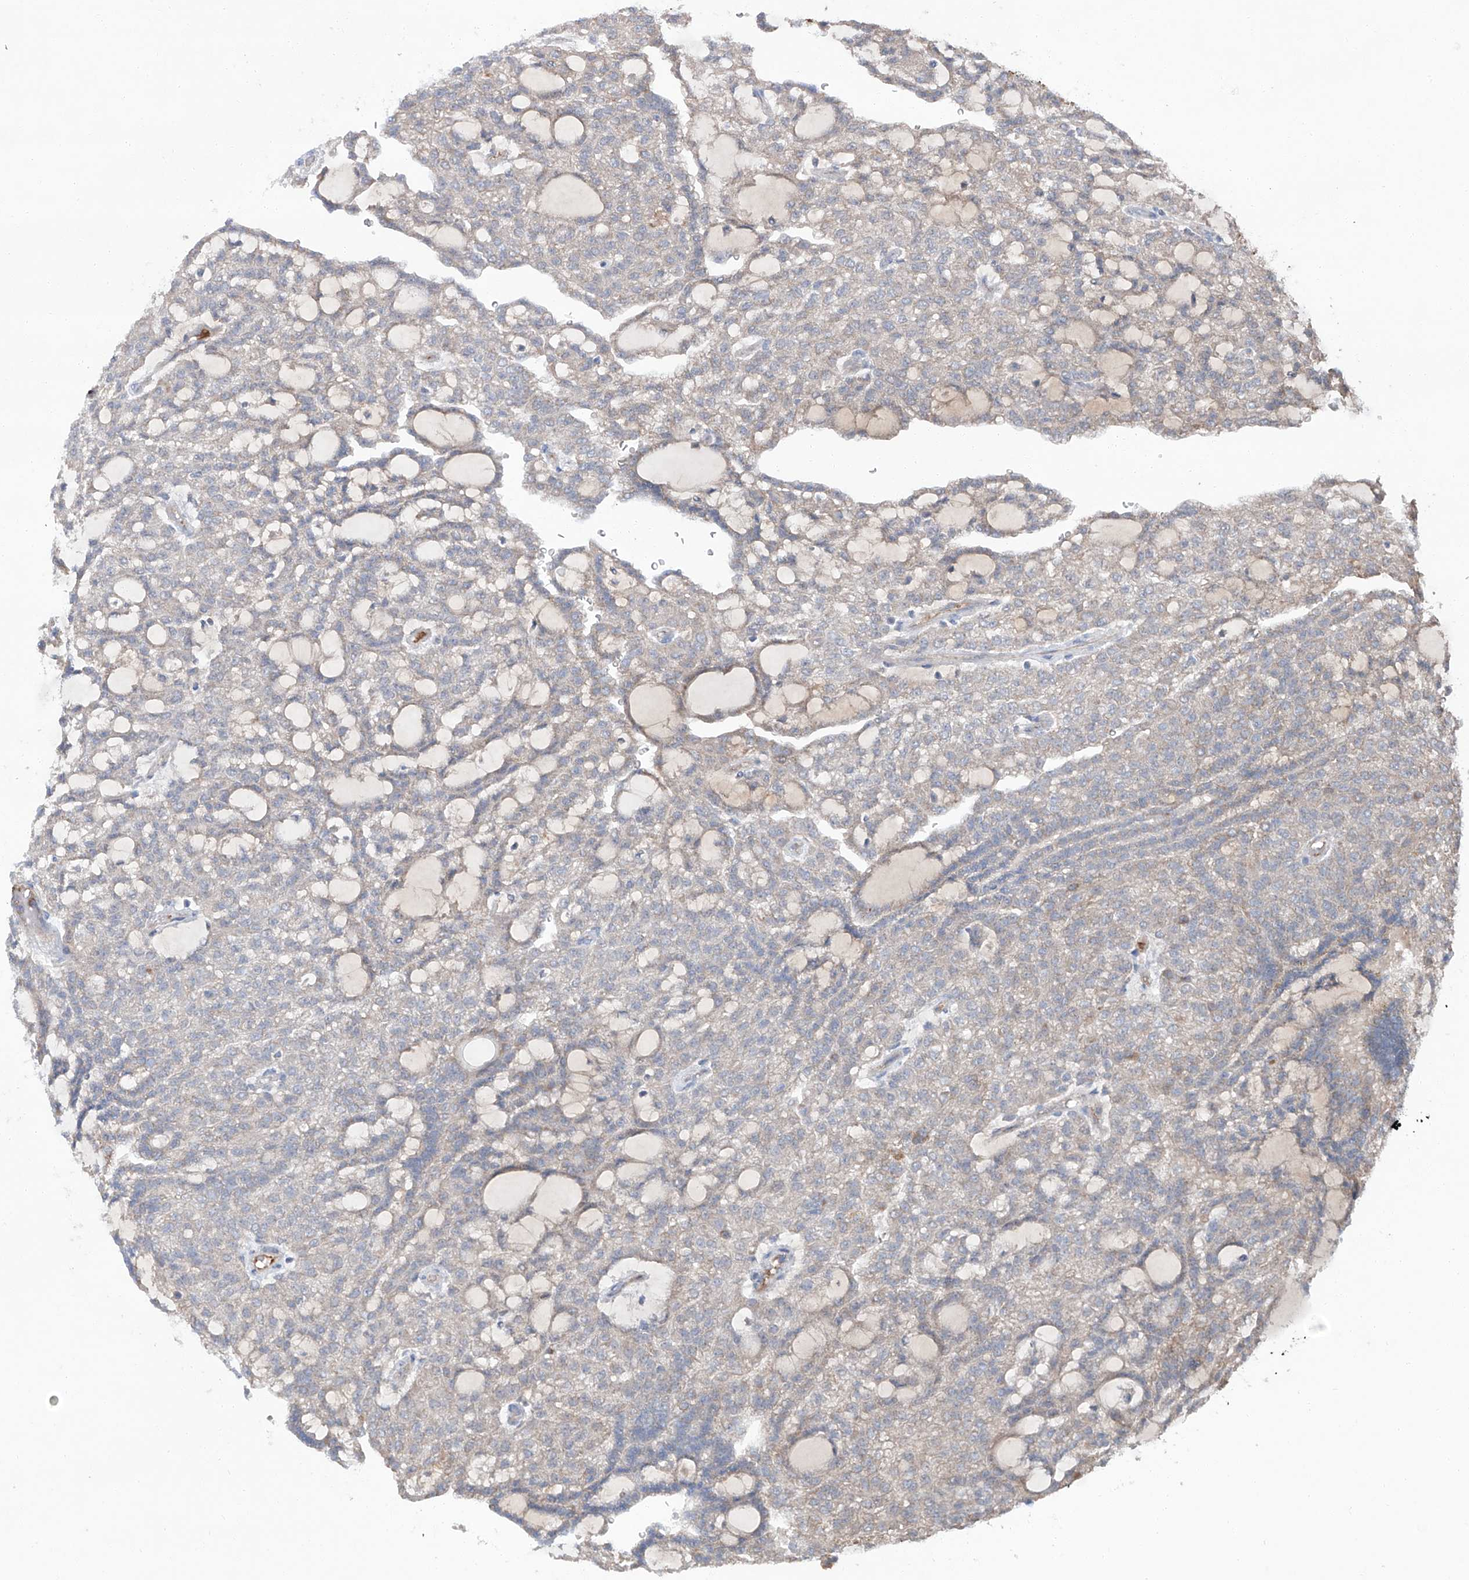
{"staining": {"intensity": "weak", "quantity": "25%-75%", "location": "cytoplasmic/membranous"}, "tissue": "renal cancer", "cell_type": "Tumor cells", "image_type": "cancer", "snomed": [{"axis": "morphology", "description": "Adenocarcinoma, NOS"}, {"axis": "topography", "description": "Kidney"}], "caption": "Brown immunohistochemical staining in renal adenocarcinoma displays weak cytoplasmic/membranous staining in approximately 25%-75% of tumor cells.", "gene": "SIX4", "patient": {"sex": "male", "age": 63}}